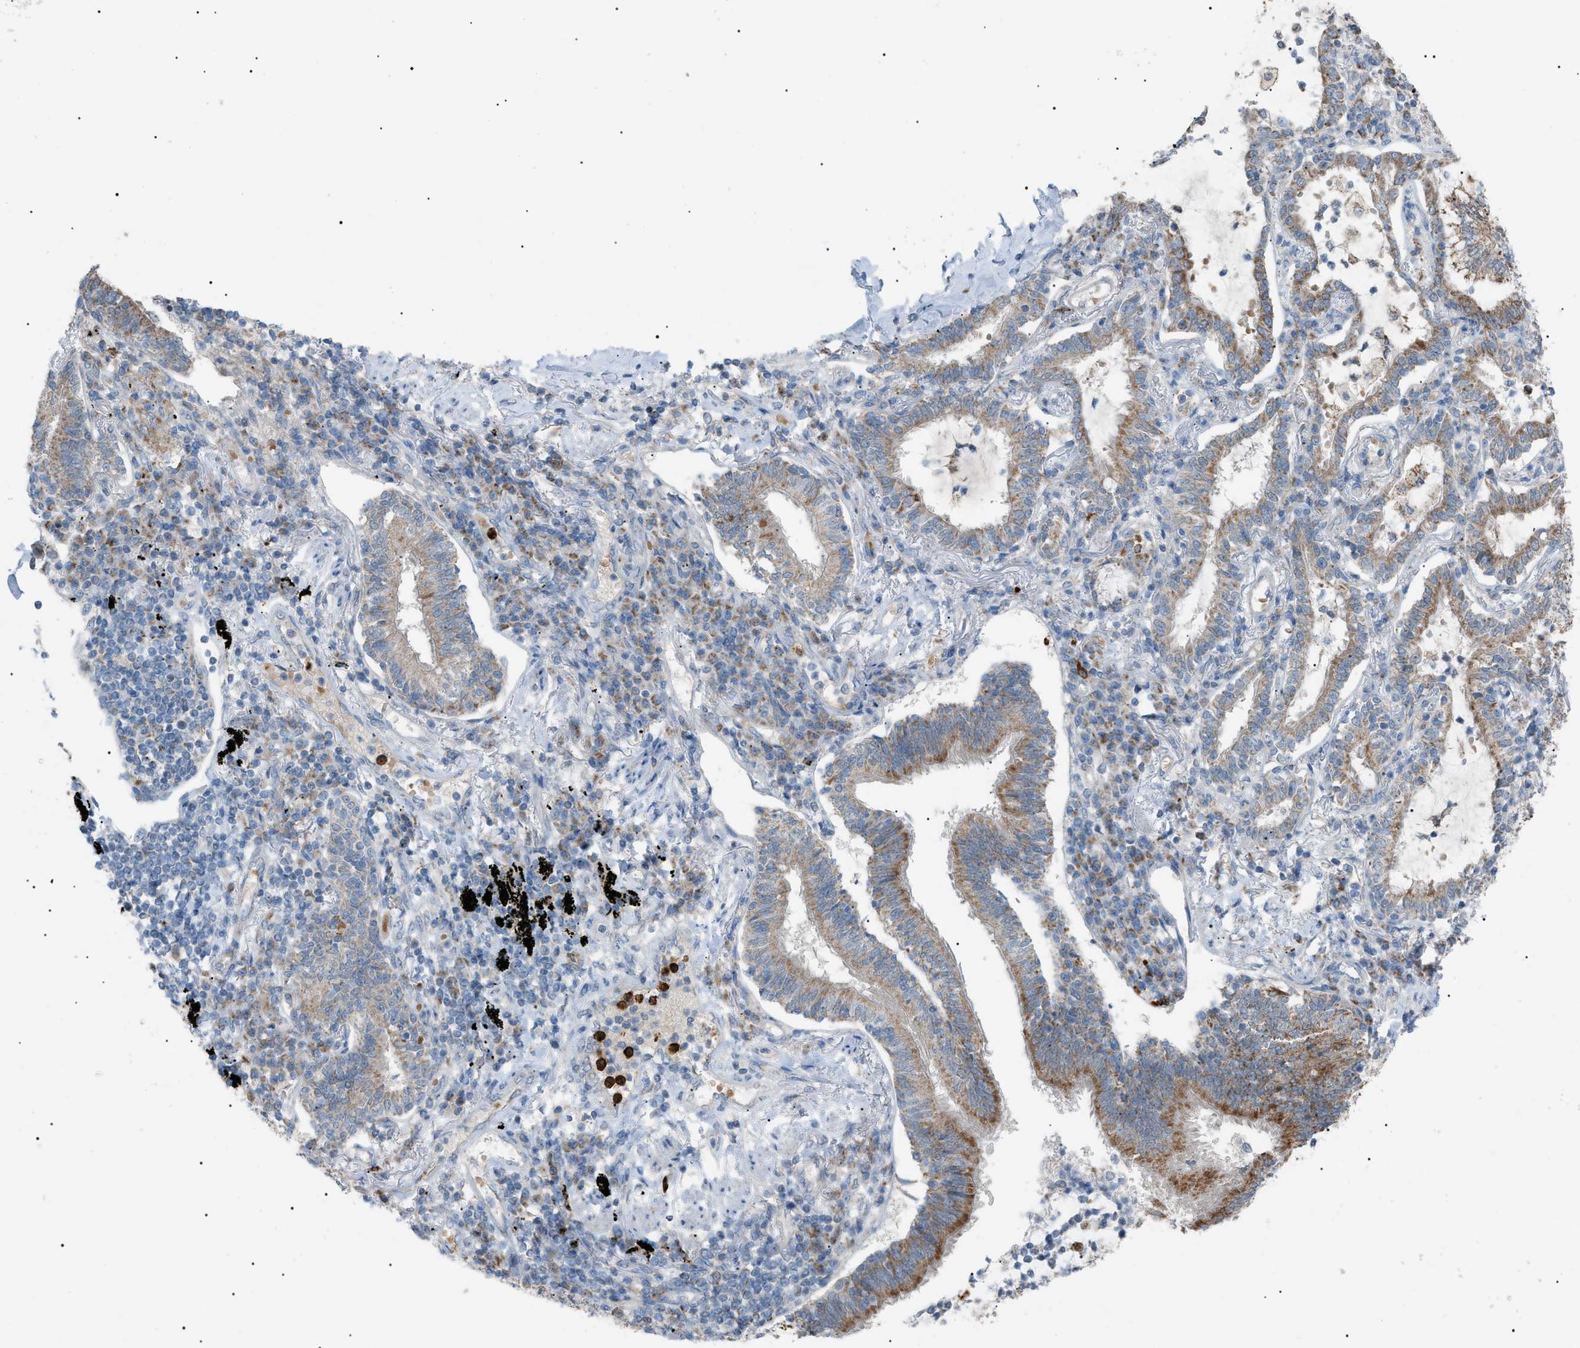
{"staining": {"intensity": "moderate", "quantity": ">75%", "location": "cytoplasmic/membranous"}, "tissue": "lung cancer", "cell_type": "Tumor cells", "image_type": "cancer", "snomed": [{"axis": "morphology", "description": "Normal tissue, NOS"}, {"axis": "morphology", "description": "Adenocarcinoma, NOS"}, {"axis": "topography", "description": "Bronchus"}, {"axis": "topography", "description": "Lung"}], "caption": "This is a histology image of IHC staining of lung cancer (adenocarcinoma), which shows moderate staining in the cytoplasmic/membranous of tumor cells.", "gene": "ZNF516", "patient": {"sex": "female", "age": 70}}